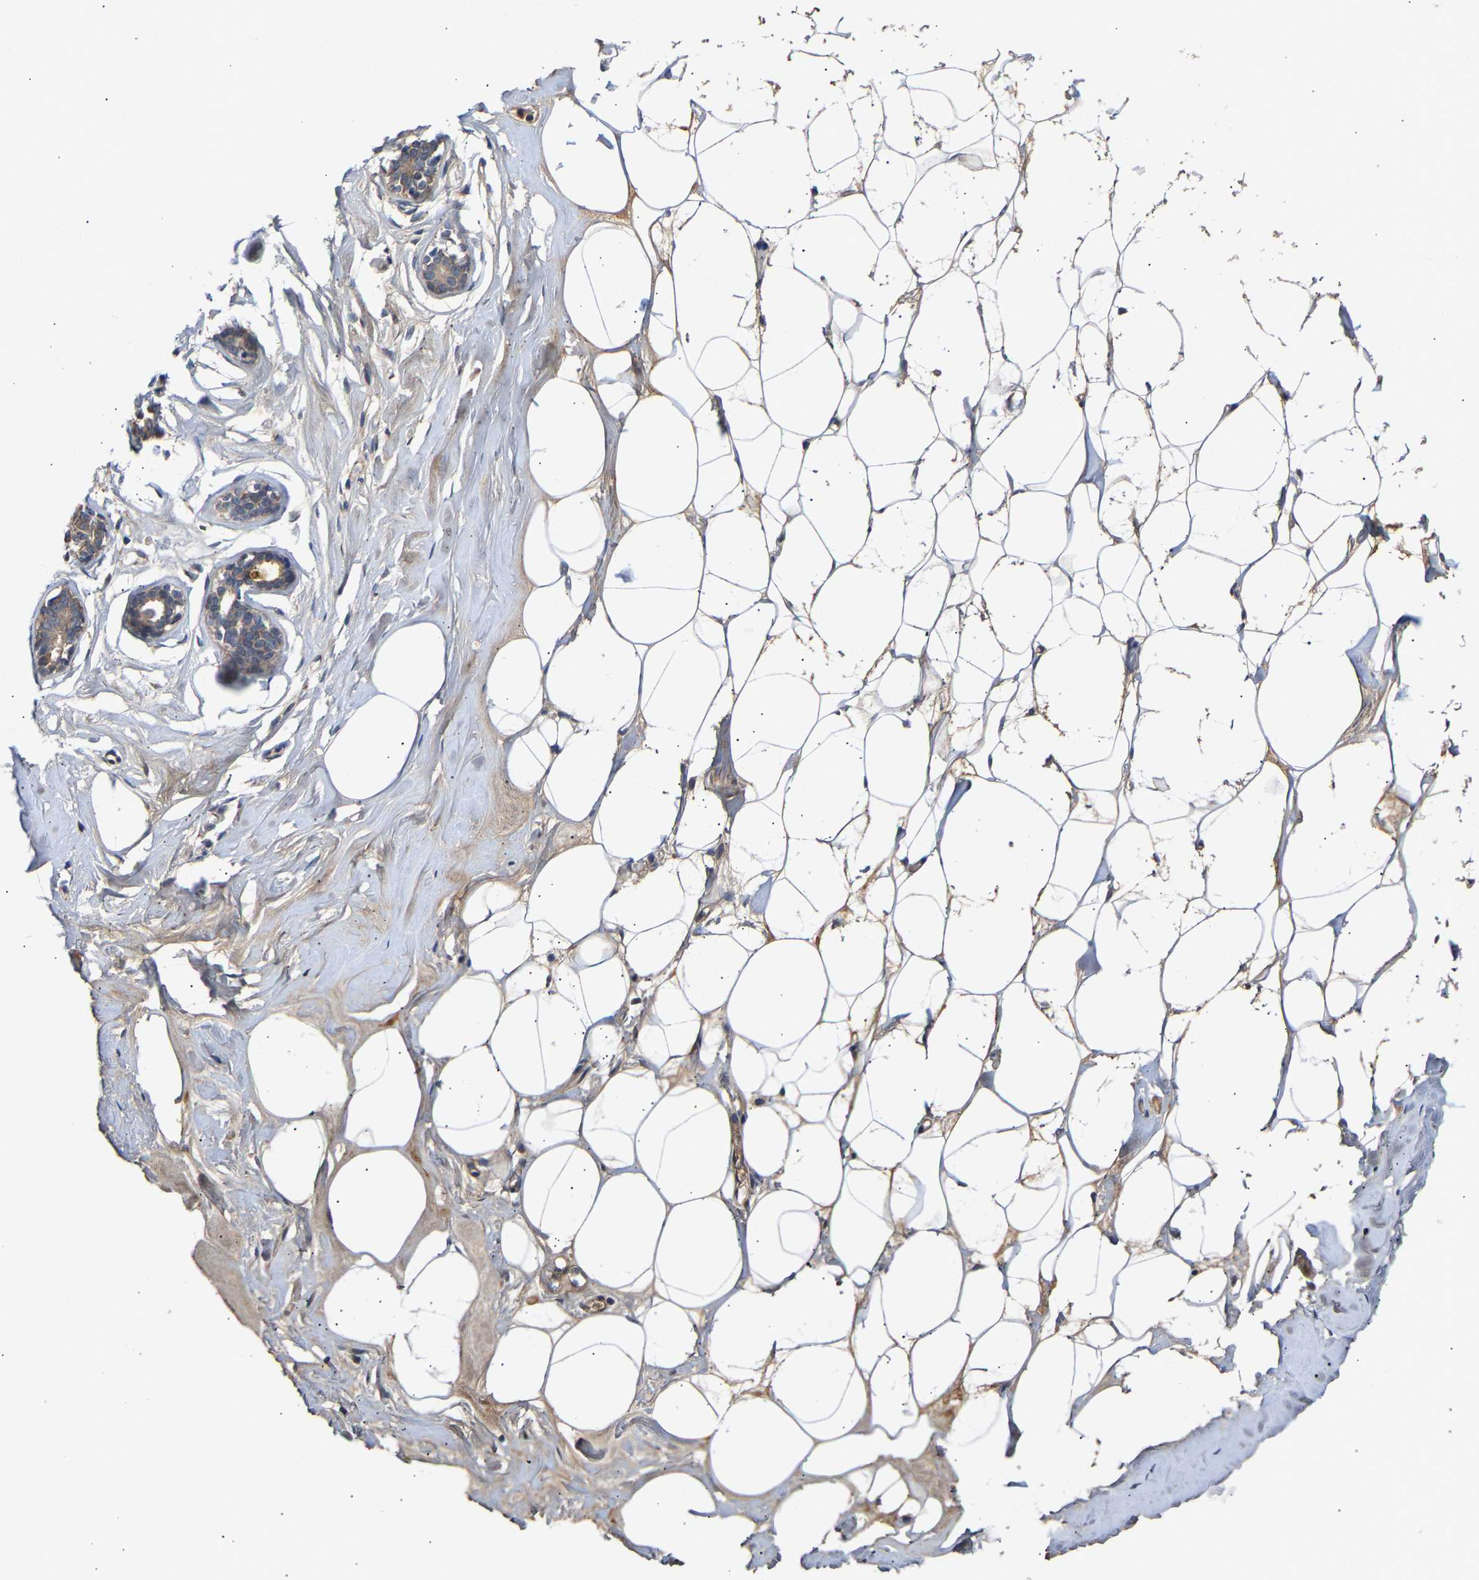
{"staining": {"intensity": "weak", "quantity": ">75%", "location": "cytoplasmic/membranous"}, "tissue": "adipose tissue", "cell_type": "Adipocytes", "image_type": "normal", "snomed": [{"axis": "morphology", "description": "Normal tissue, NOS"}, {"axis": "morphology", "description": "Fibrosis, NOS"}, {"axis": "topography", "description": "Breast"}, {"axis": "topography", "description": "Adipose tissue"}], "caption": "Immunohistochemical staining of normal adipose tissue displays weak cytoplasmic/membranous protein expression in about >75% of adipocytes.", "gene": "KASH5", "patient": {"sex": "female", "age": 39}}